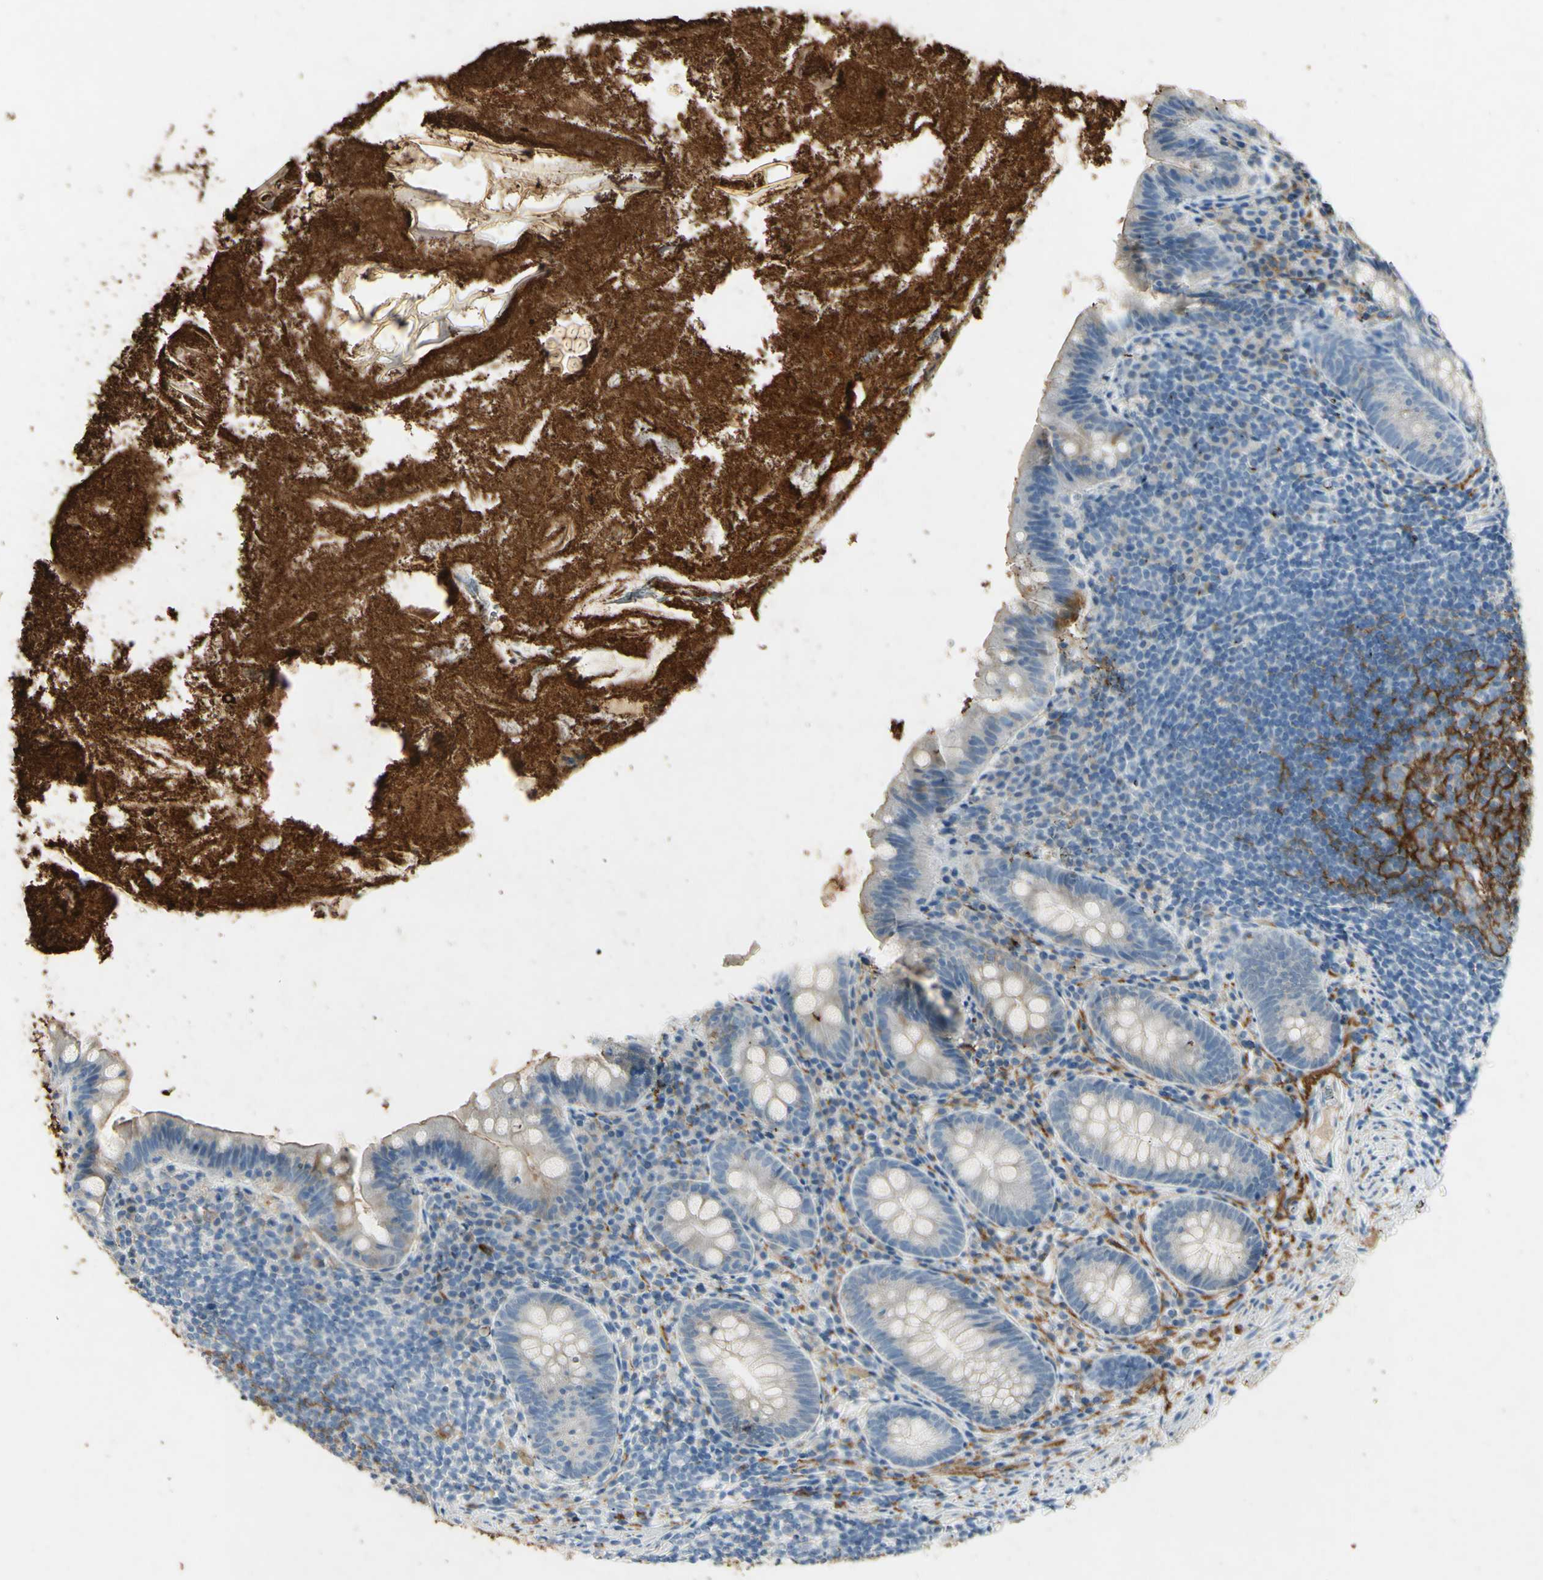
{"staining": {"intensity": "moderate", "quantity": "<25%", "location": "cytoplasmic/membranous"}, "tissue": "appendix", "cell_type": "Glandular cells", "image_type": "normal", "snomed": [{"axis": "morphology", "description": "Normal tissue, NOS"}, {"axis": "topography", "description": "Appendix"}], "caption": "An immunohistochemistry photomicrograph of normal tissue is shown. Protein staining in brown labels moderate cytoplasmic/membranous positivity in appendix within glandular cells. (Brightfield microscopy of DAB IHC at high magnification).", "gene": "SNAP91", "patient": {"sex": "male", "age": 52}}